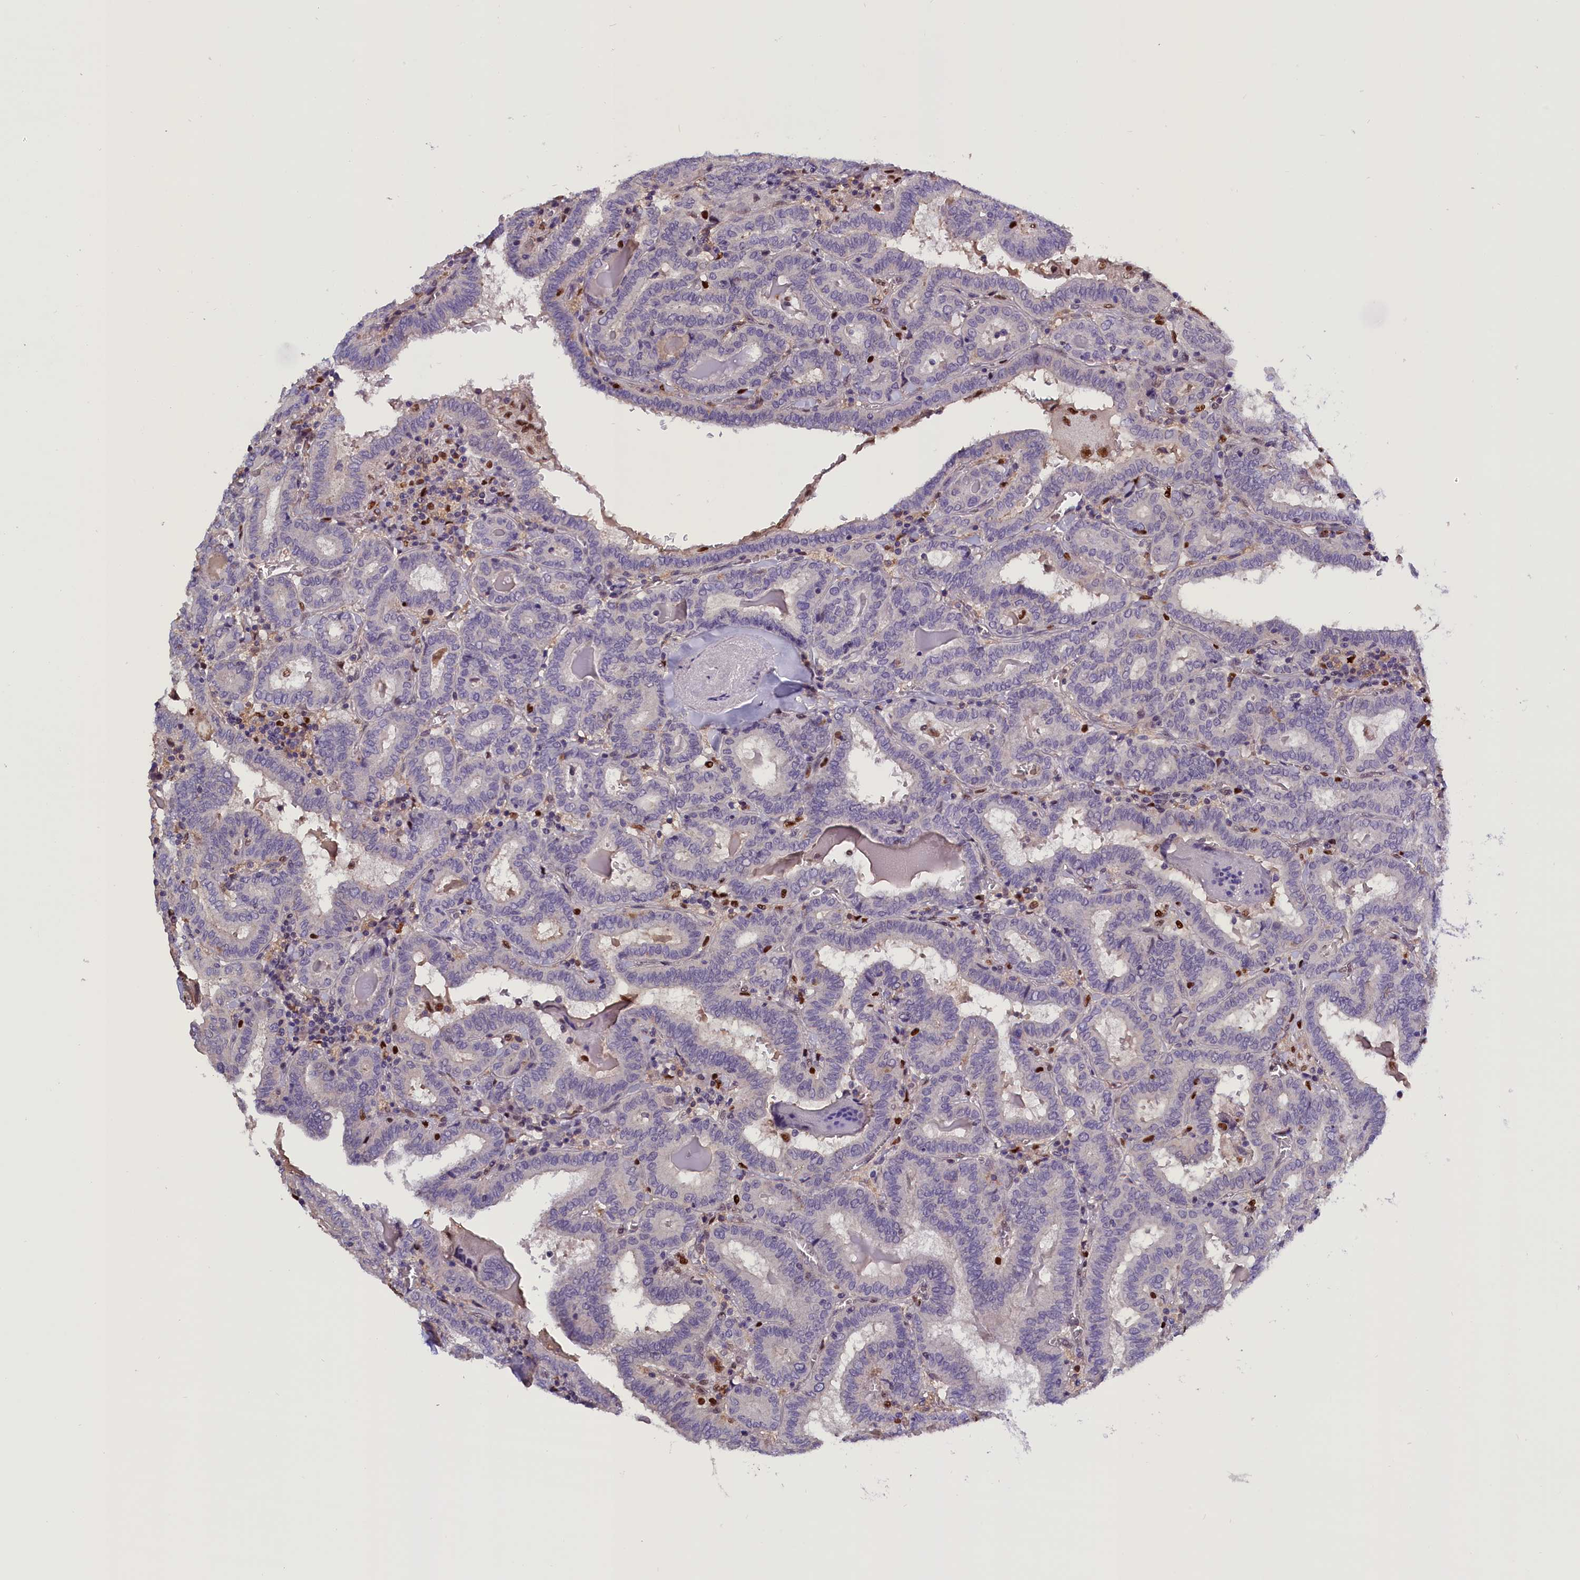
{"staining": {"intensity": "negative", "quantity": "none", "location": "none"}, "tissue": "thyroid cancer", "cell_type": "Tumor cells", "image_type": "cancer", "snomed": [{"axis": "morphology", "description": "Papillary adenocarcinoma, NOS"}, {"axis": "topography", "description": "Thyroid gland"}], "caption": "The photomicrograph exhibits no staining of tumor cells in thyroid cancer (papillary adenocarcinoma).", "gene": "BTBD9", "patient": {"sex": "female", "age": 72}}